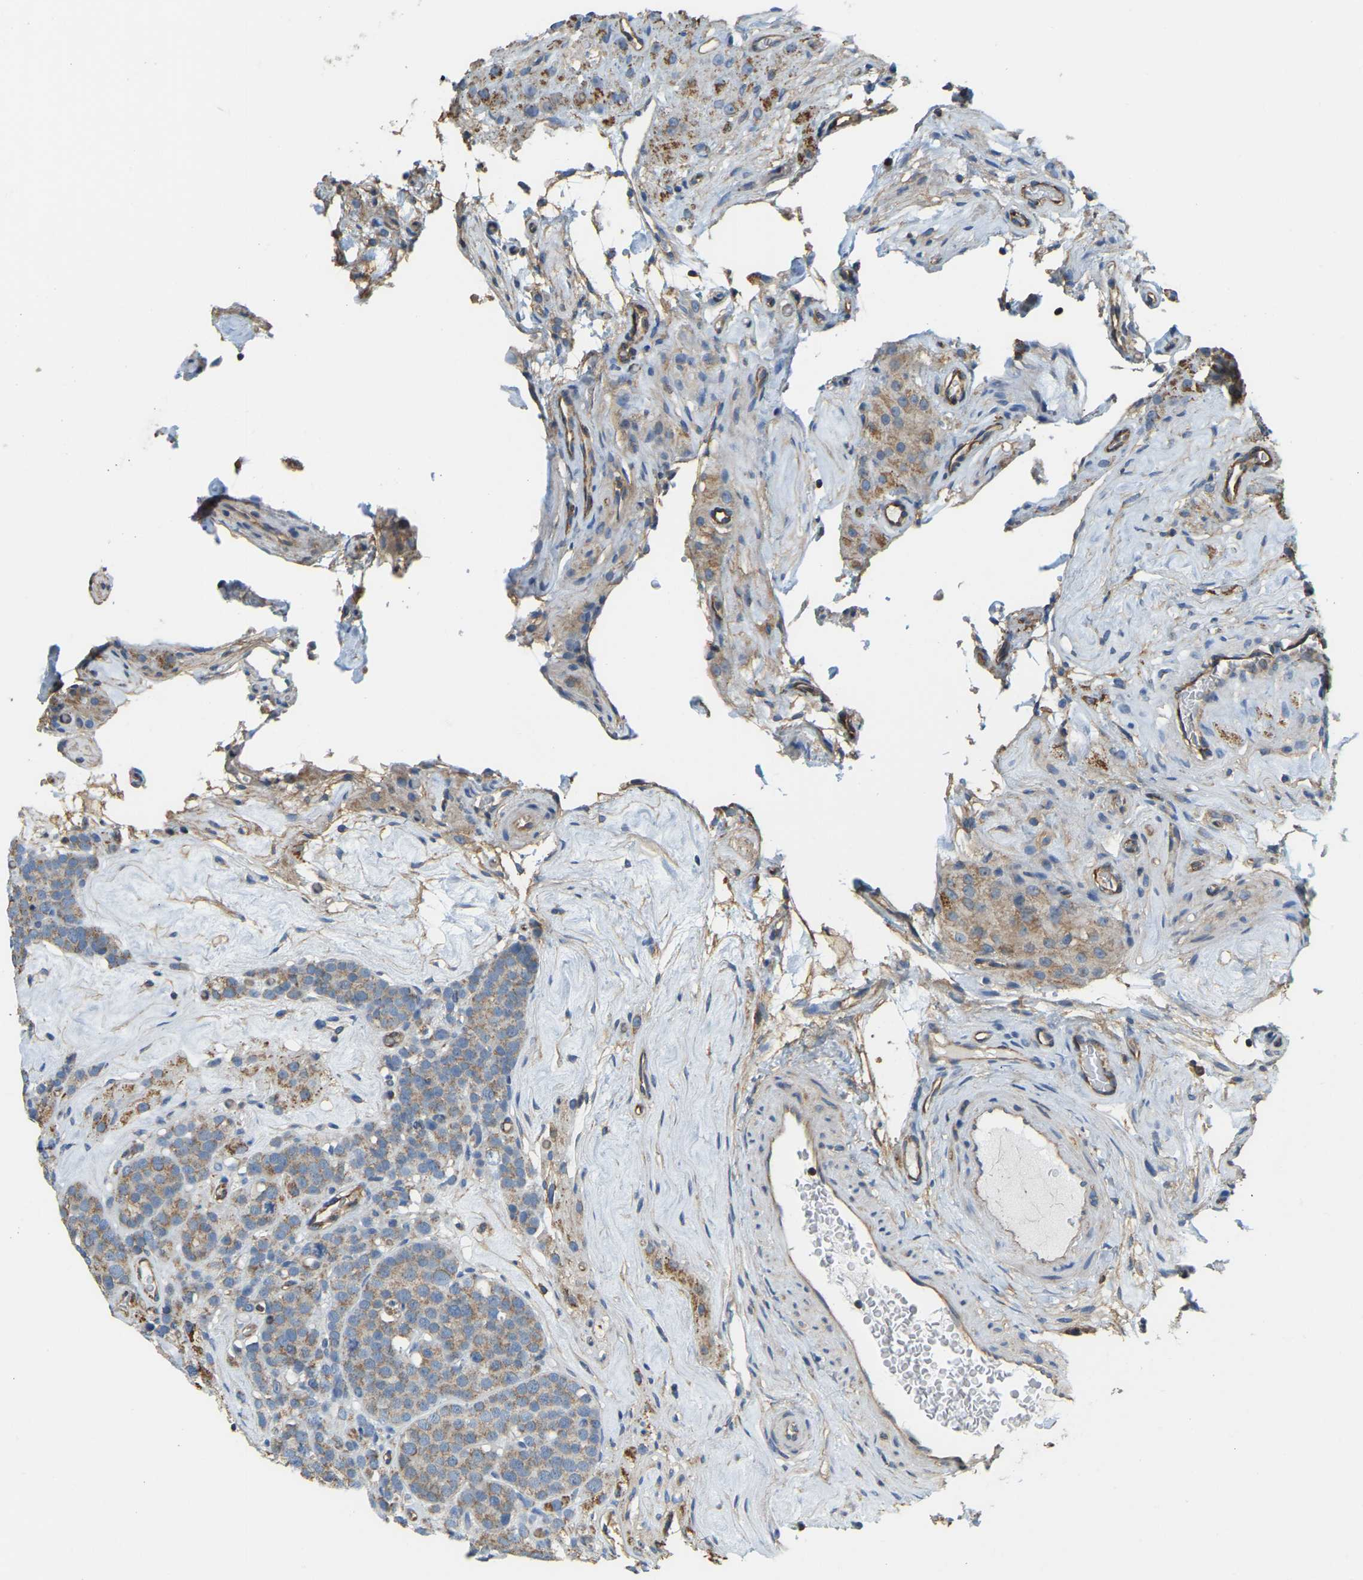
{"staining": {"intensity": "moderate", "quantity": ">75%", "location": "cytoplasmic/membranous"}, "tissue": "testis cancer", "cell_type": "Tumor cells", "image_type": "cancer", "snomed": [{"axis": "morphology", "description": "Seminoma, NOS"}, {"axis": "topography", "description": "Testis"}], "caption": "An image of testis cancer stained for a protein reveals moderate cytoplasmic/membranous brown staining in tumor cells.", "gene": "AHNAK", "patient": {"sex": "male", "age": 71}}